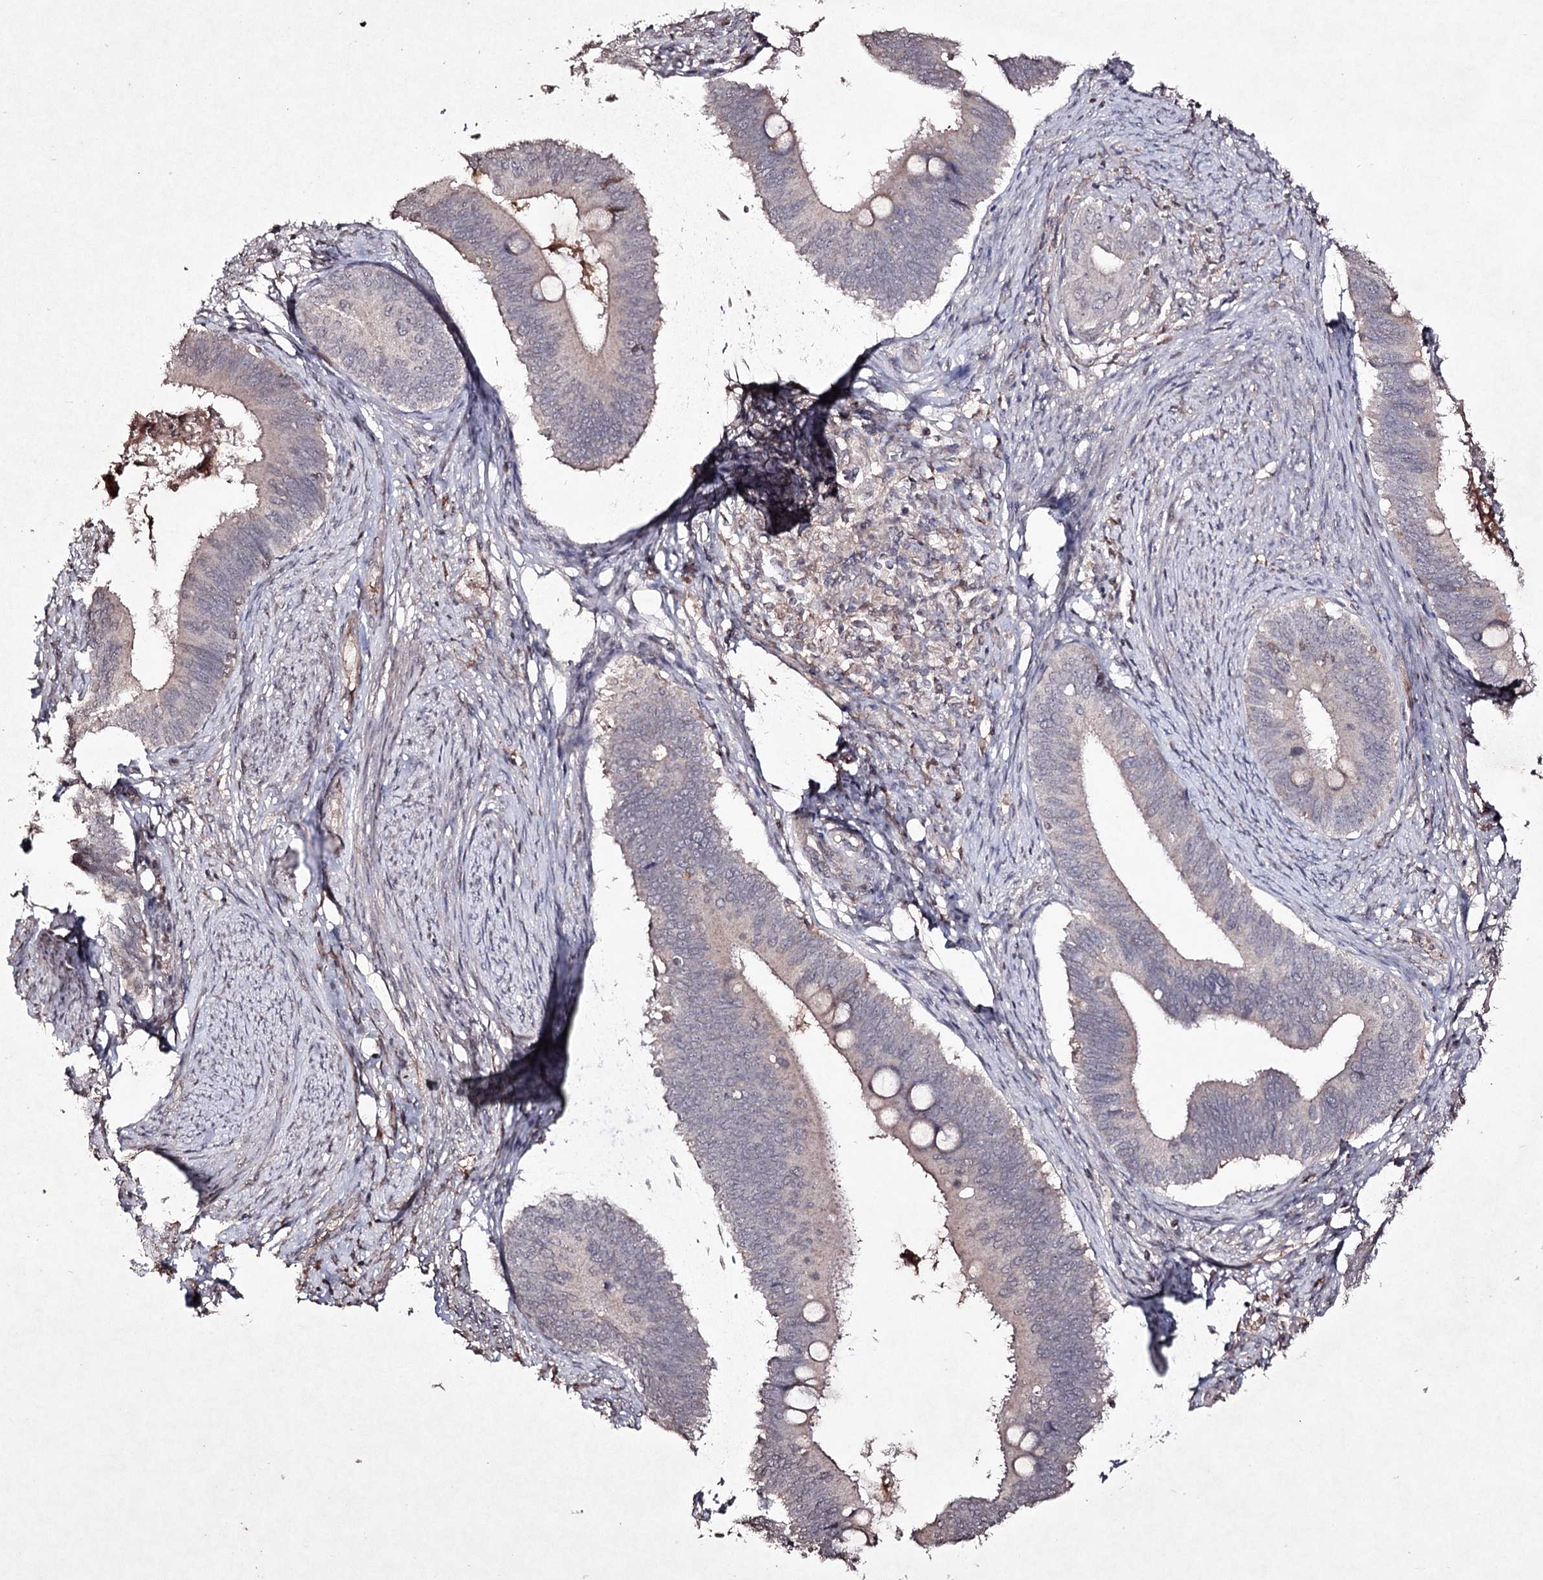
{"staining": {"intensity": "negative", "quantity": "none", "location": "none"}, "tissue": "cervical cancer", "cell_type": "Tumor cells", "image_type": "cancer", "snomed": [{"axis": "morphology", "description": "Adenocarcinoma, NOS"}, {"axis": "topography", "description": "Cervix"}], "caption": "Histopathology image shows no protein expression in tumor cells of cervical cancer (adenocarcinoma) tissue.", "gene": "SYNGR3", "patient": {"sex": "female", "age": 42}}